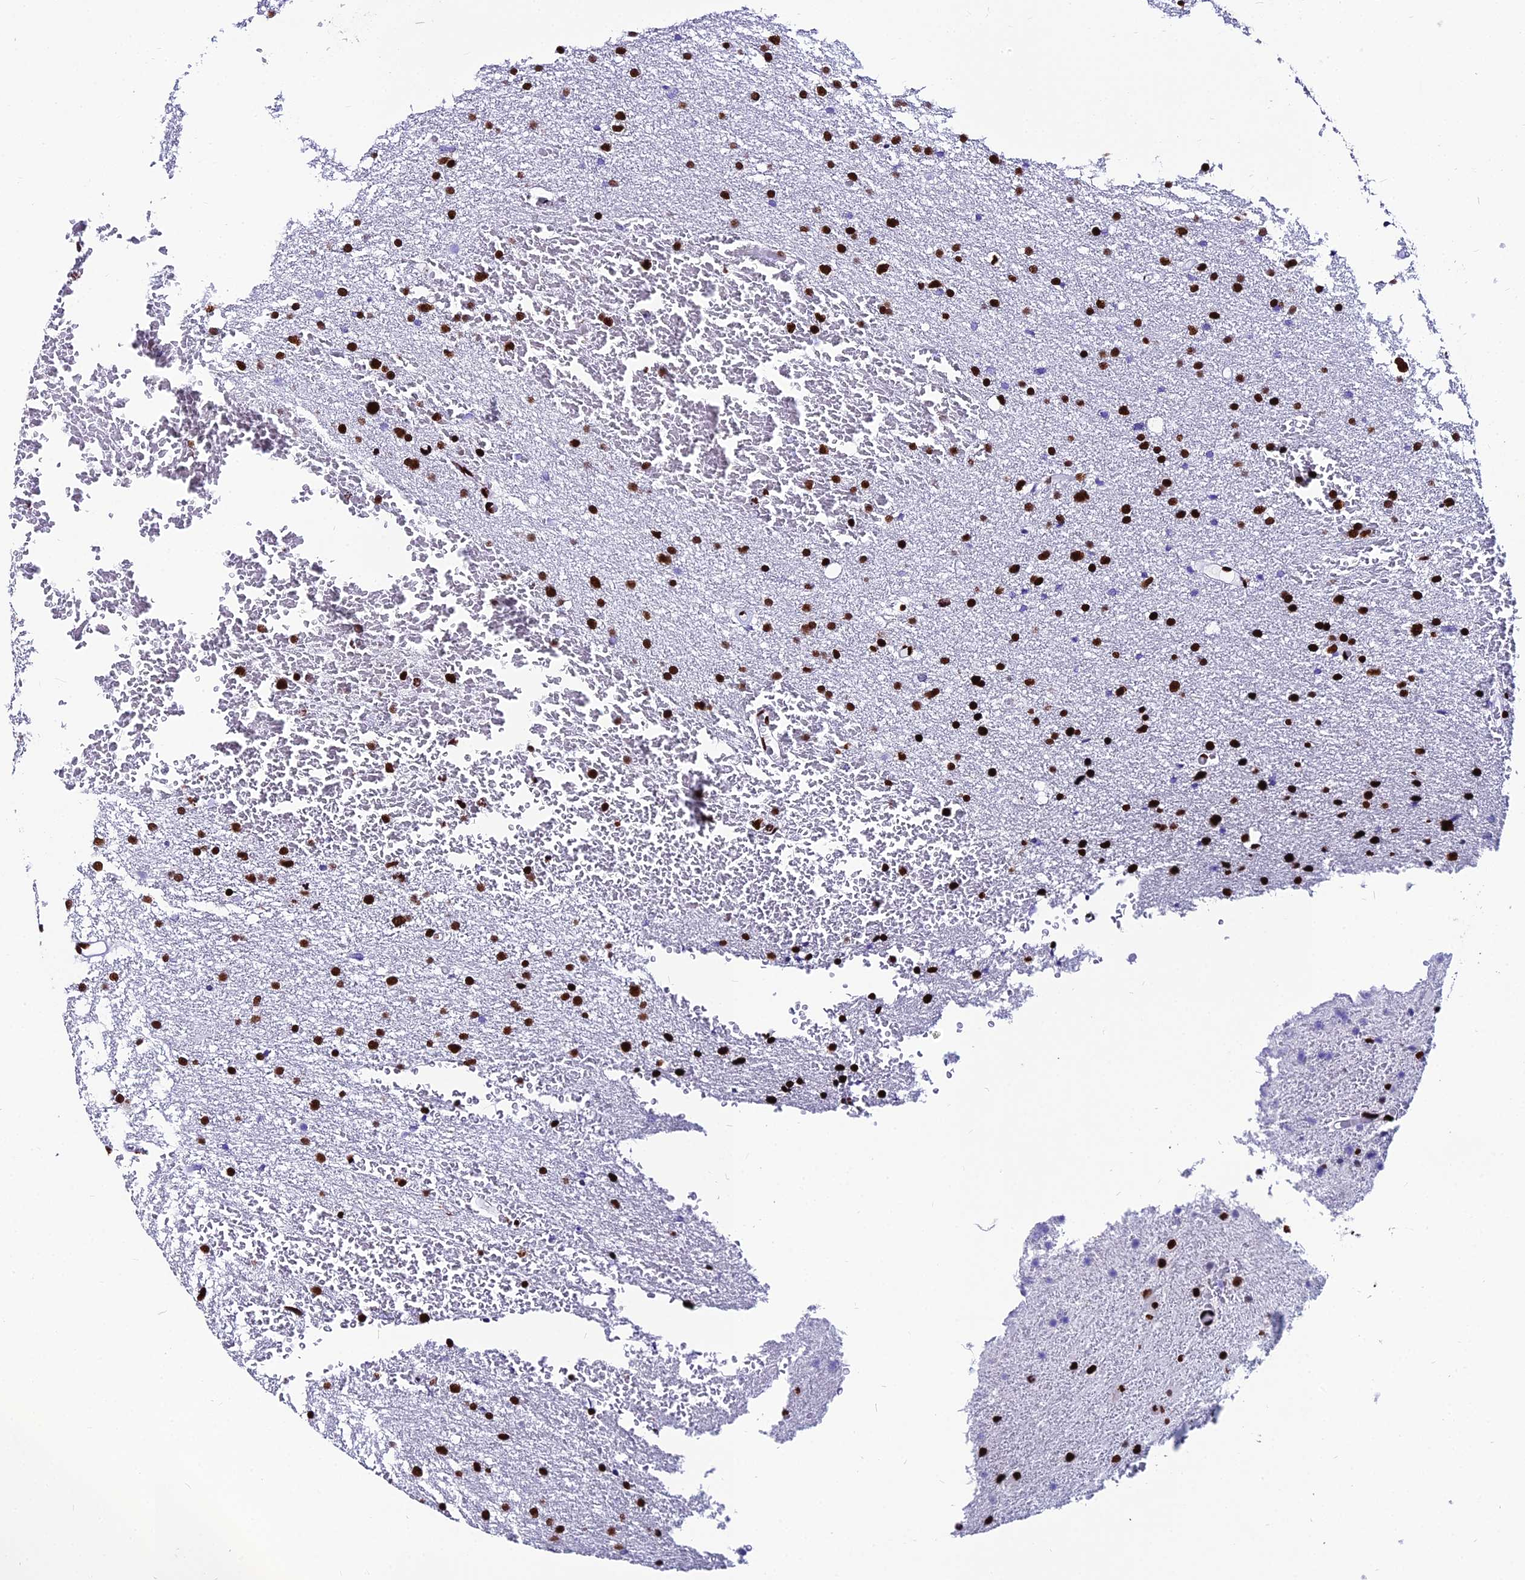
{"staining": {"intensity": "strong", "quantity": ">75%", "location": "nuclear"}, "tissue": "glioma", "cell_type": "Tumor cells", "image_type": "cancer", "snomed": [{"axis": "morphology", "description": "Glioma, malignant, High grade"}, {"axis": "topography", "description": "Cerebral cortex"}], "caption": "Glioma tissue shows strong nuclear positivity in approximately >75% of tumor cells", "gene": "HNRNPH1", "patient": {"sex": "female", "age": 36}}